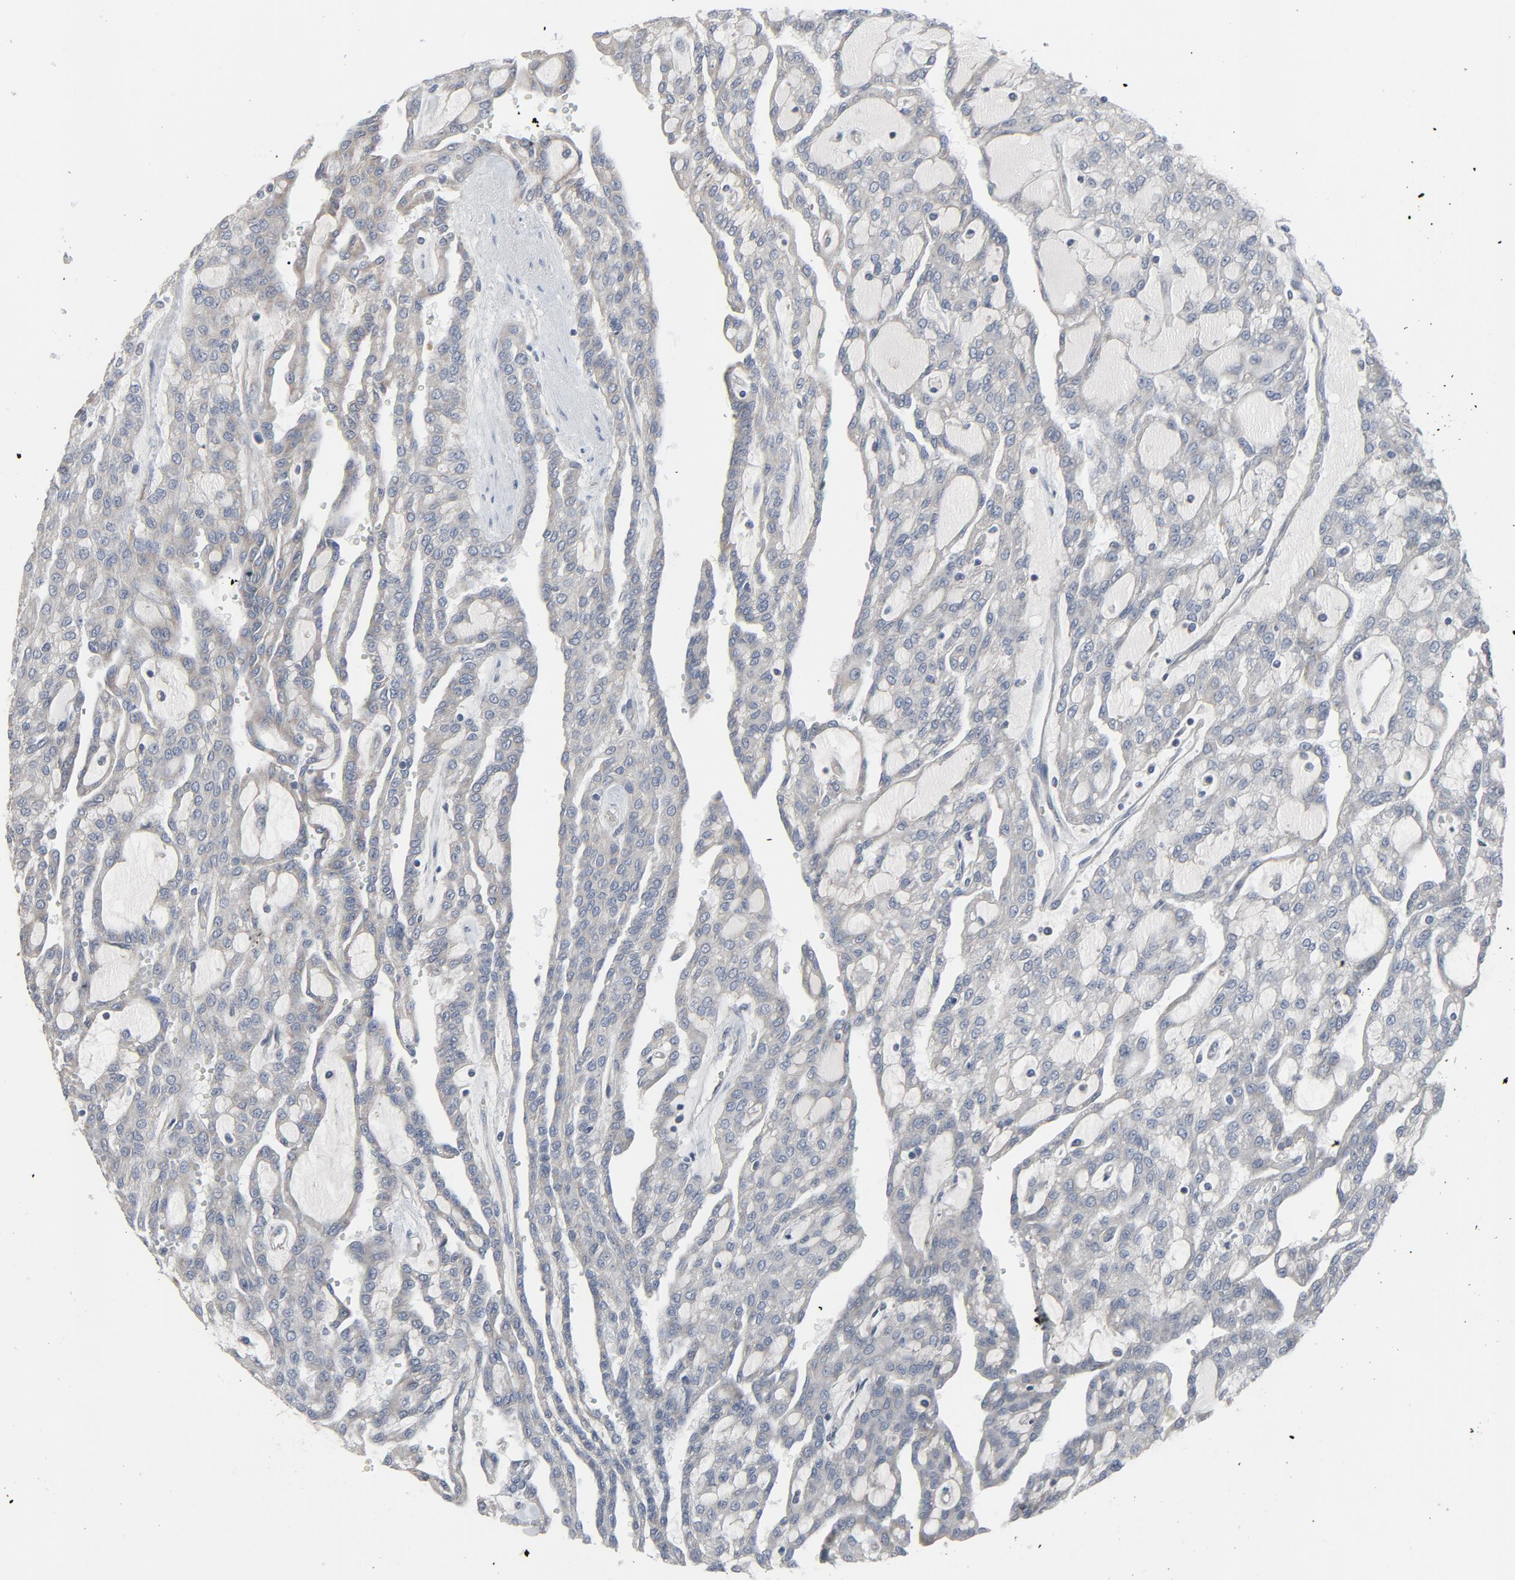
{"staining": {"intensity": "negative", "quantity": "none", "location": "none"}, "tissue": "renal cancer", "cell_type": "Tumor cells", "image_type": "cancer", "snomed": [{"axis": "morphology", "description": "Adenocarcinoma, NOS"}, {"axis": "topography", "description": "Kidney"}], "caption": "An IHC histopathology image of adenocarcinoma (renal) is shown. There is no staining in tumor cells of adenocarcinoma (renal). (DAB IHC with hematoxylin counter stain).", "gene": "TRIOBP", "patient": {"sex": "male", "age": 63}}